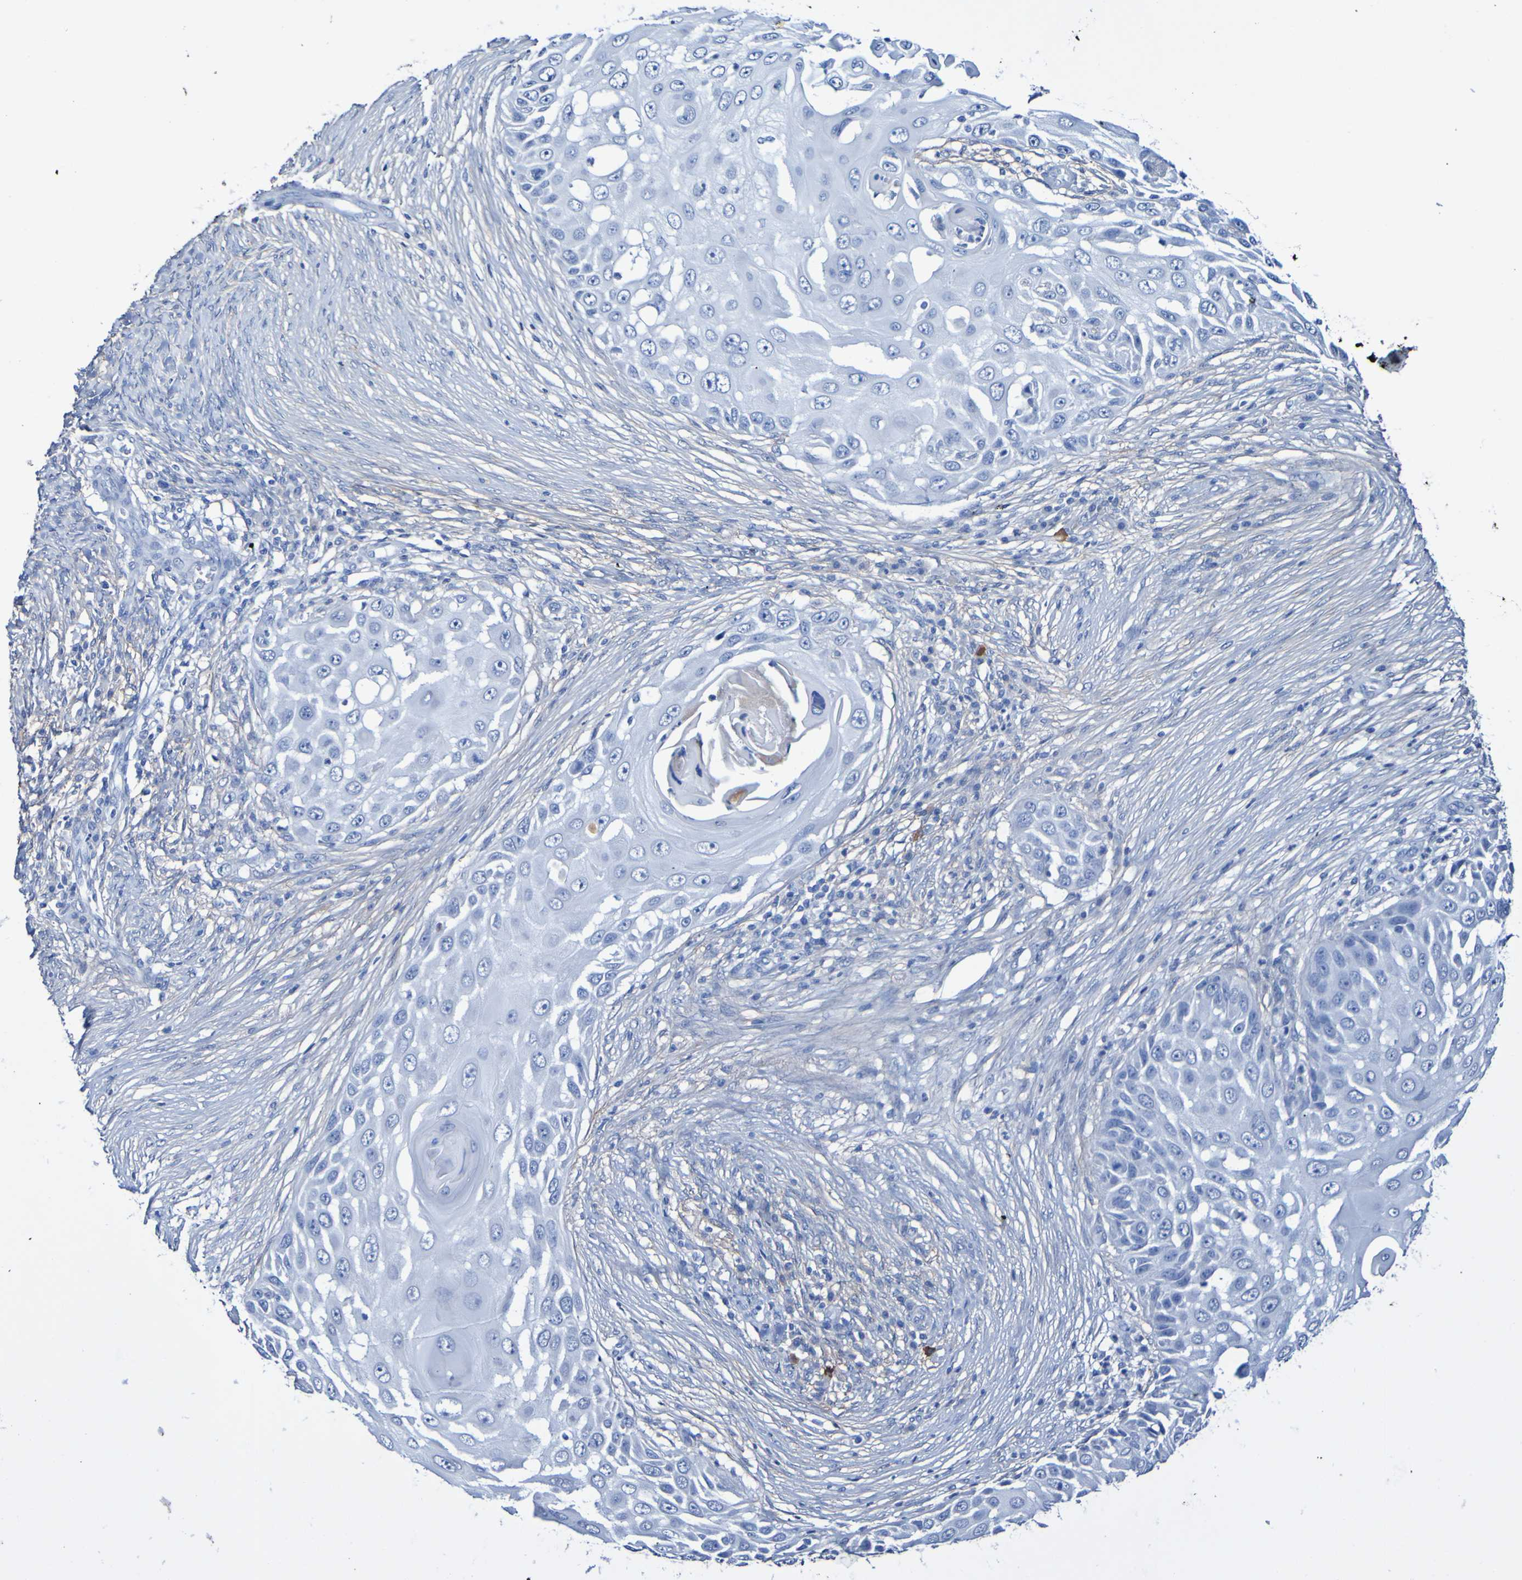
{"staining": {"intensity": "negative", "quantity": "none", "location": "none"}, "tissue": "skin cancer", "cell_type": "Tumor cells", "image_type": "cancer", "snomed": [{"axis": "morphology", "description": "Squamous cell carcinoma, NOS"}, {"axis": "topography", "description": "Skin"}], "caption": "Tumor cells are negative for brown protein staining in skin cancer (squamous cell carcinoma).", "gene": "SGCB", "patient": {"sex": "female", "age": 44}}